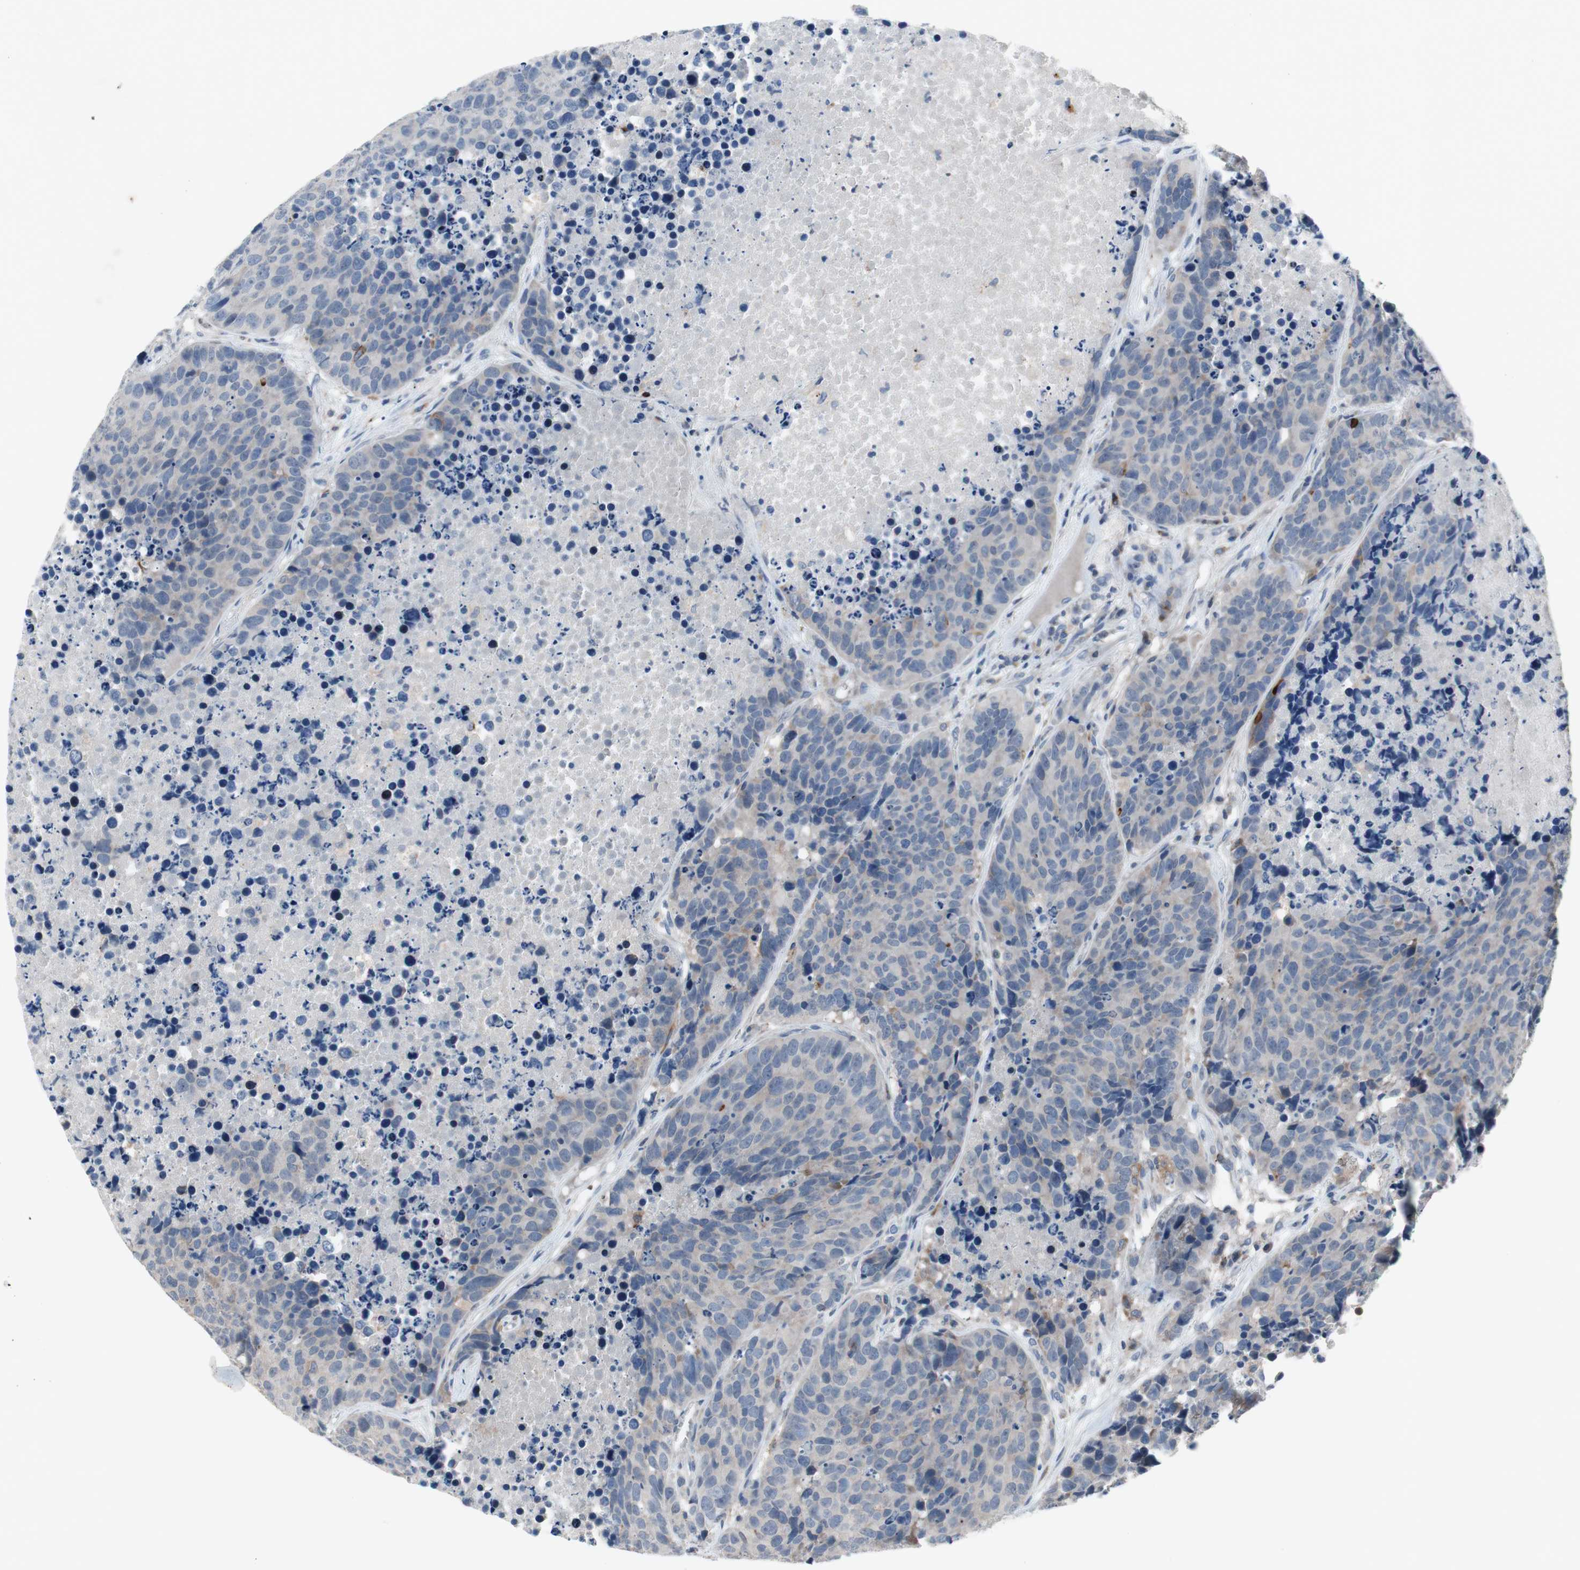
{"staining": {"intensity": "weak", "quantity": "<25%", "location": "cytoplasmic/membranous"}, "tissue": "carcinoid", "cell_type": "Tumor cells", "image_type": "cancer", "snomed": [{"axis": "morphology", "description": "Carcinoid, malignant, NOS"}, {"axis": "topography", "description": "Lung"}], "caption": "Immunohistochemistry (IHC) of human carcinoid (malignant) reveals no positivity in tumor cells.", "gene": "MUTYH", "patient": {"sex": "male", "age": 60}}